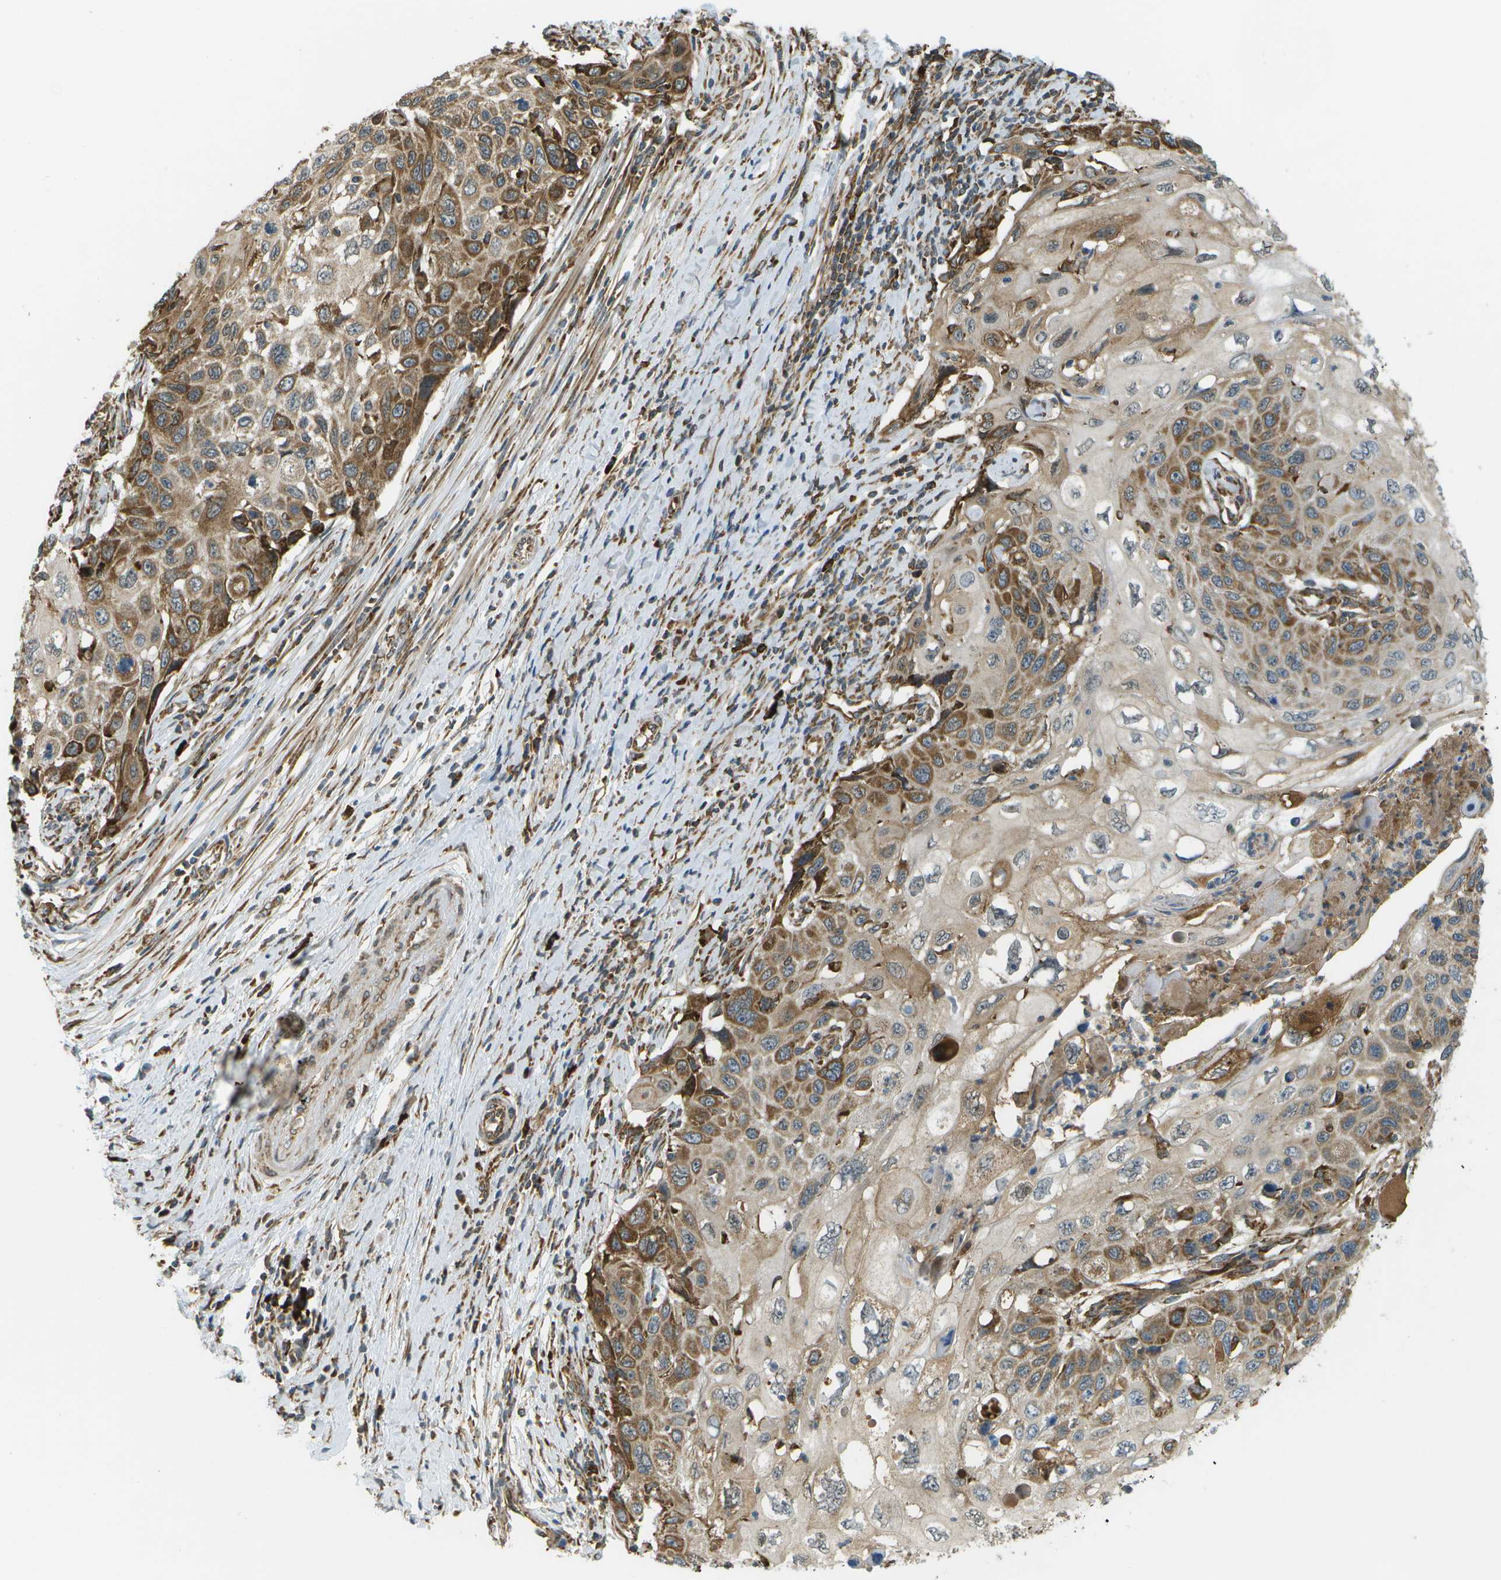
{"staining": {"intensity": "strong", "quantity": "<25%", "location": "cytoplasmic/membranous"}, "tissue": "cervical cancer", "cell_type": "Tumor cells", "image_type": "cancer", "snomed": [{"axis": "morphology", "description": "Squamous cell carcinoma, NOS"}, {"axis": "topography", "description": "Cervix"}], "caption": "Brown immunohistochemical staining in cervical cancer (squamous cell carcinoma) exhibits strong cytoplasmic/membranous positivity in about <25% of tumor cells.", "gene": "USP30", "patient": {"sex": "female", "age": 70}}